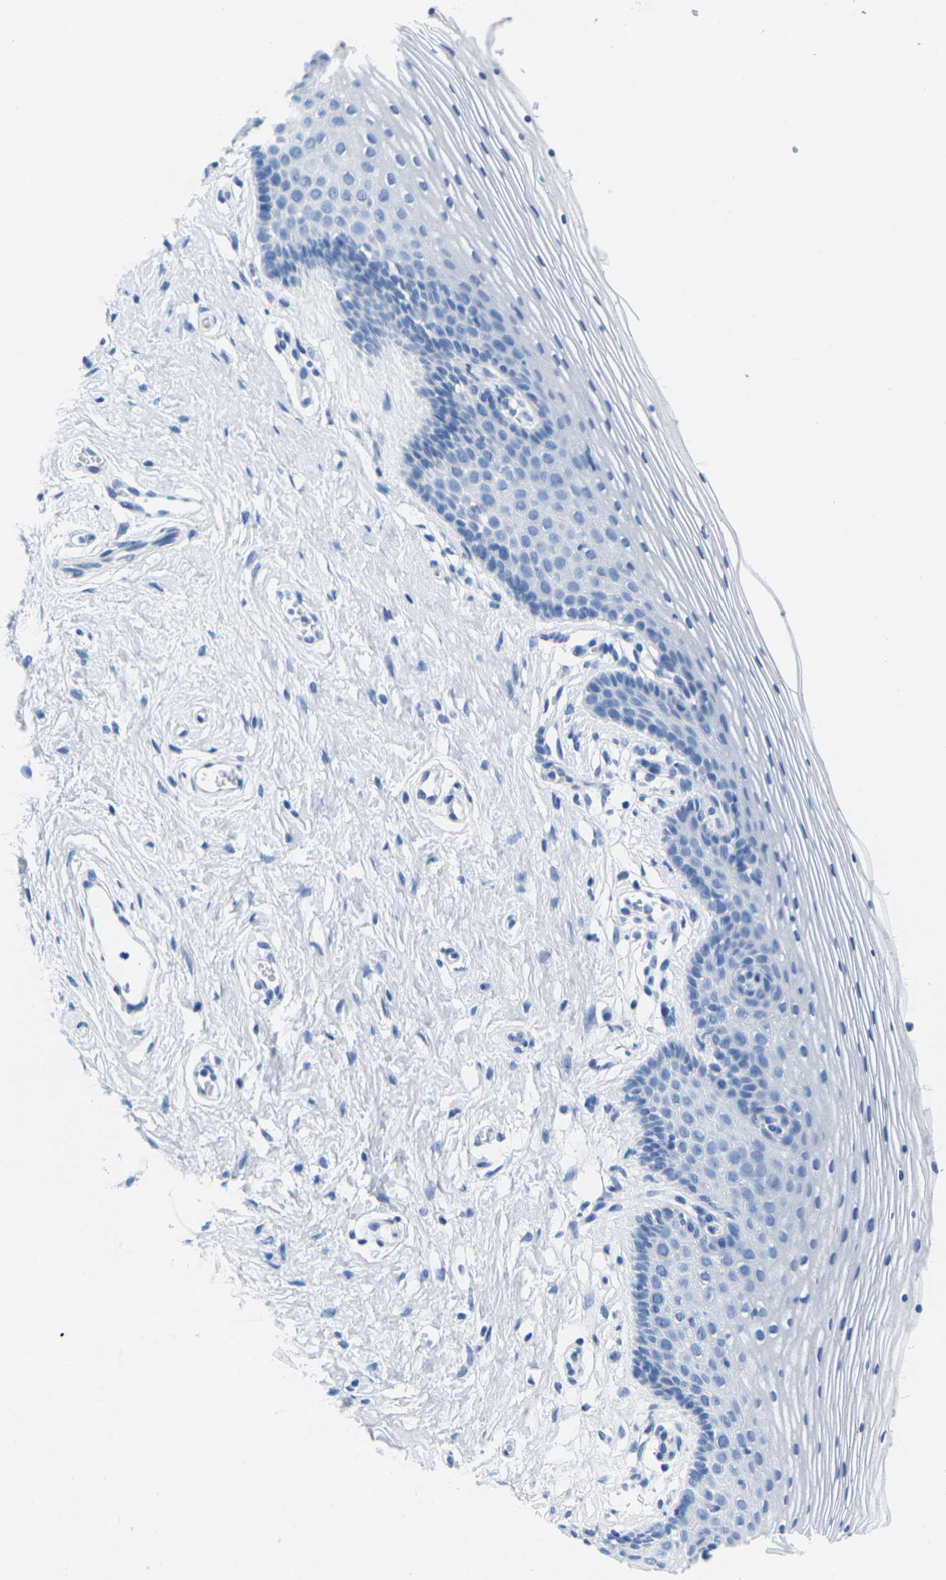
{"staining": {"intensity": "negative", "quantity": "none", "location": "none"}, "tissue": "vagina", "cell_type": "Squamous epithelial cells", "image_type": "normal", "snomed": [{"axis": "morphology", "description": "Normal tissue, NOS"}, {"axis": "topography", "description": "Vagina"}], "caption": "Immunohistochemical staining of unremarkable vagina shows no significant staining in squamous epithelial cells.", "gene": "CNN1", "patient": {"sex": "female", "age": 32}}